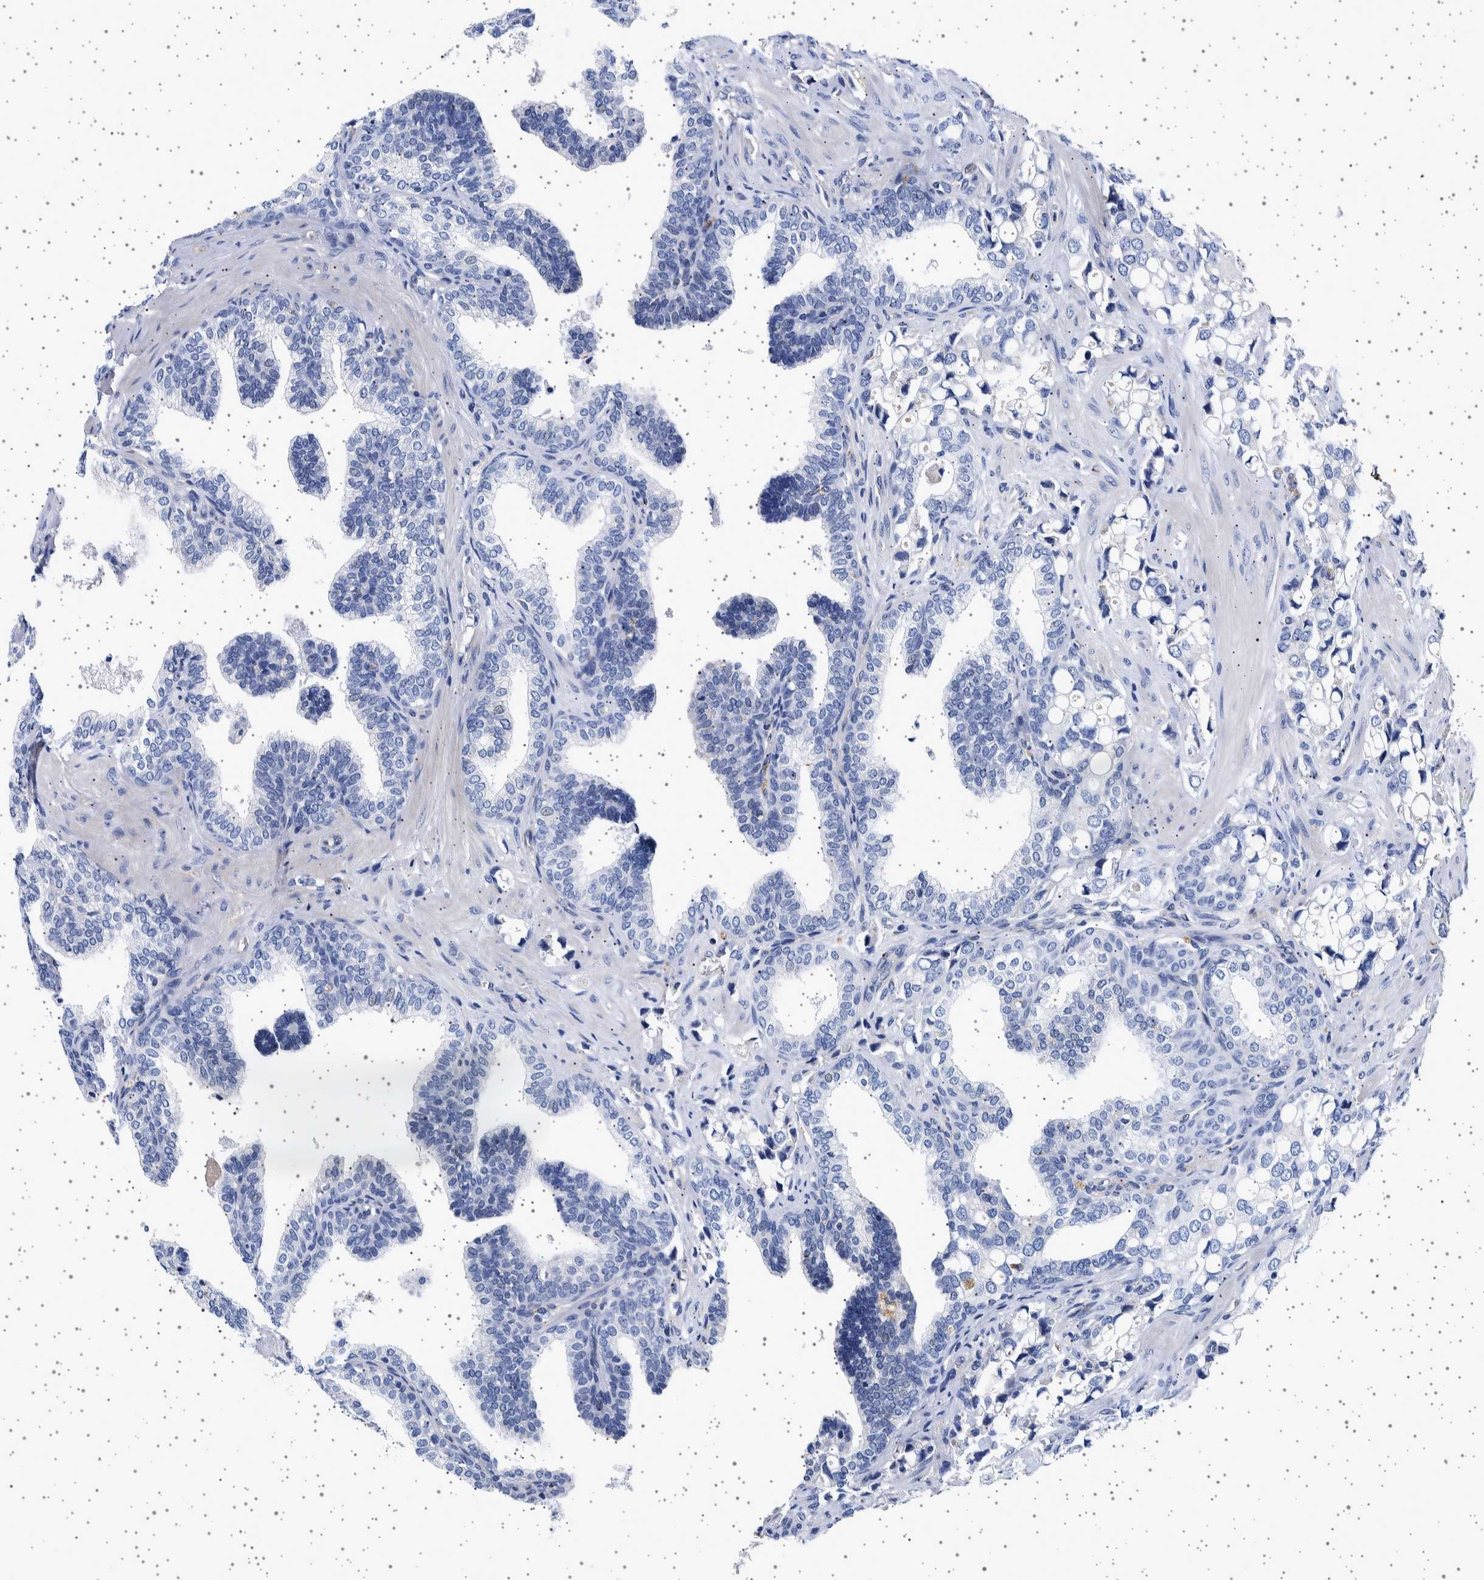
{"staining": {"intensity": "negative", "quantity": "none", "location": "none"}, "tissue": "prostate cancer", "cell_type": "Tumor cells", "image_type": "cancer", "snomed": [{"axis": "morphology", "description": "Adenocarcinoma, High grade"}, {"axis": "topography", "description": "Prostate"}], "caption": "Immunohistochemistry image of human prostate cancer (high-grade adenocarcinoma) stained for a protein (brown), which displays no staining in tumor cells. (Immunohistochemistry, brightfield microscopy, high magnification).", "gene": "SEPTIN4", "patient": {"sex": "male", "age": 52}}